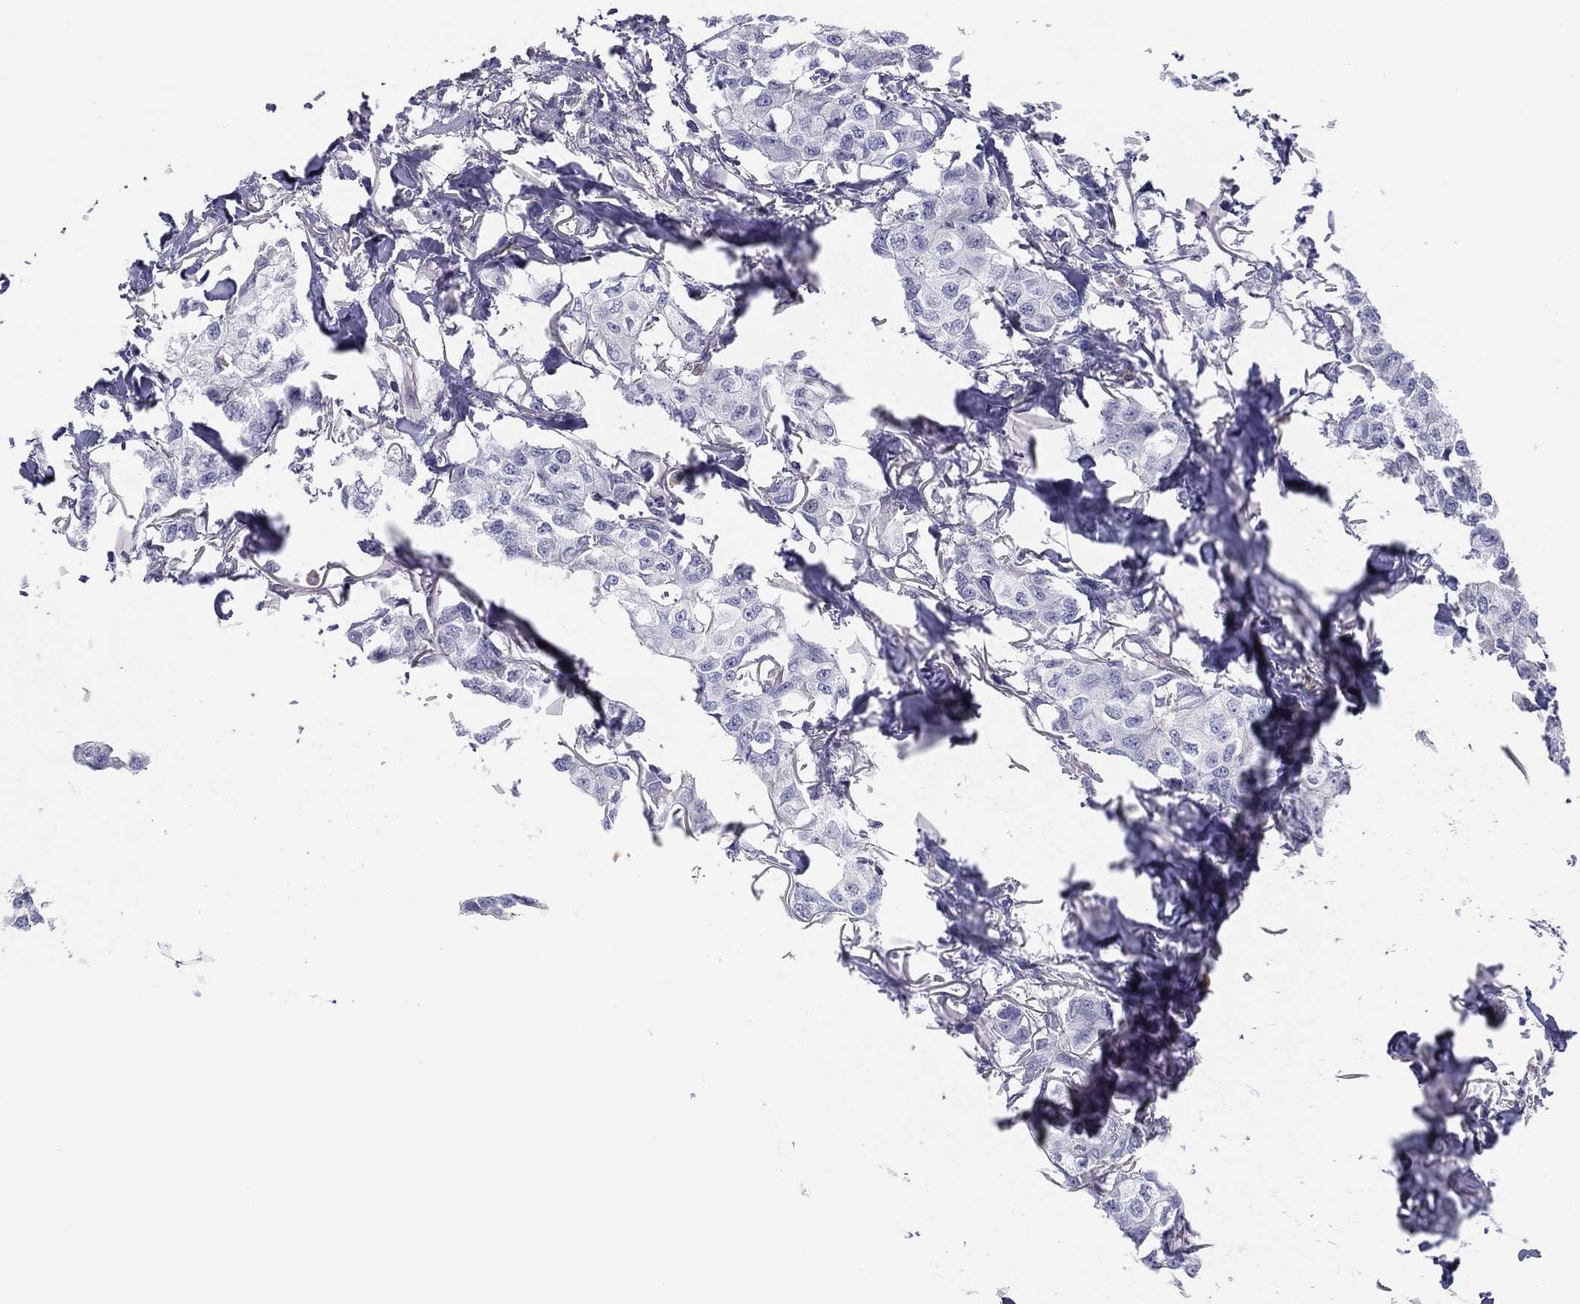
{"staining": {"intensity": "negative", "quantity": "none", "location": "none"}, "tissue": "breast cancer", "cell_type": "Tumor cells", "image_type": "cancer", "snomed": [{"axis": "morphology", "description": "Duct carcinoma"}, {"axis": "topography", "description": "Breast"}], "caption": "Histopathology image shows no protein expression in tumor cells of infiltrating ductal carcinoma (breast) tissue.", "gene": "MLF1", "patient": {"sex": "female", "age": 80}}